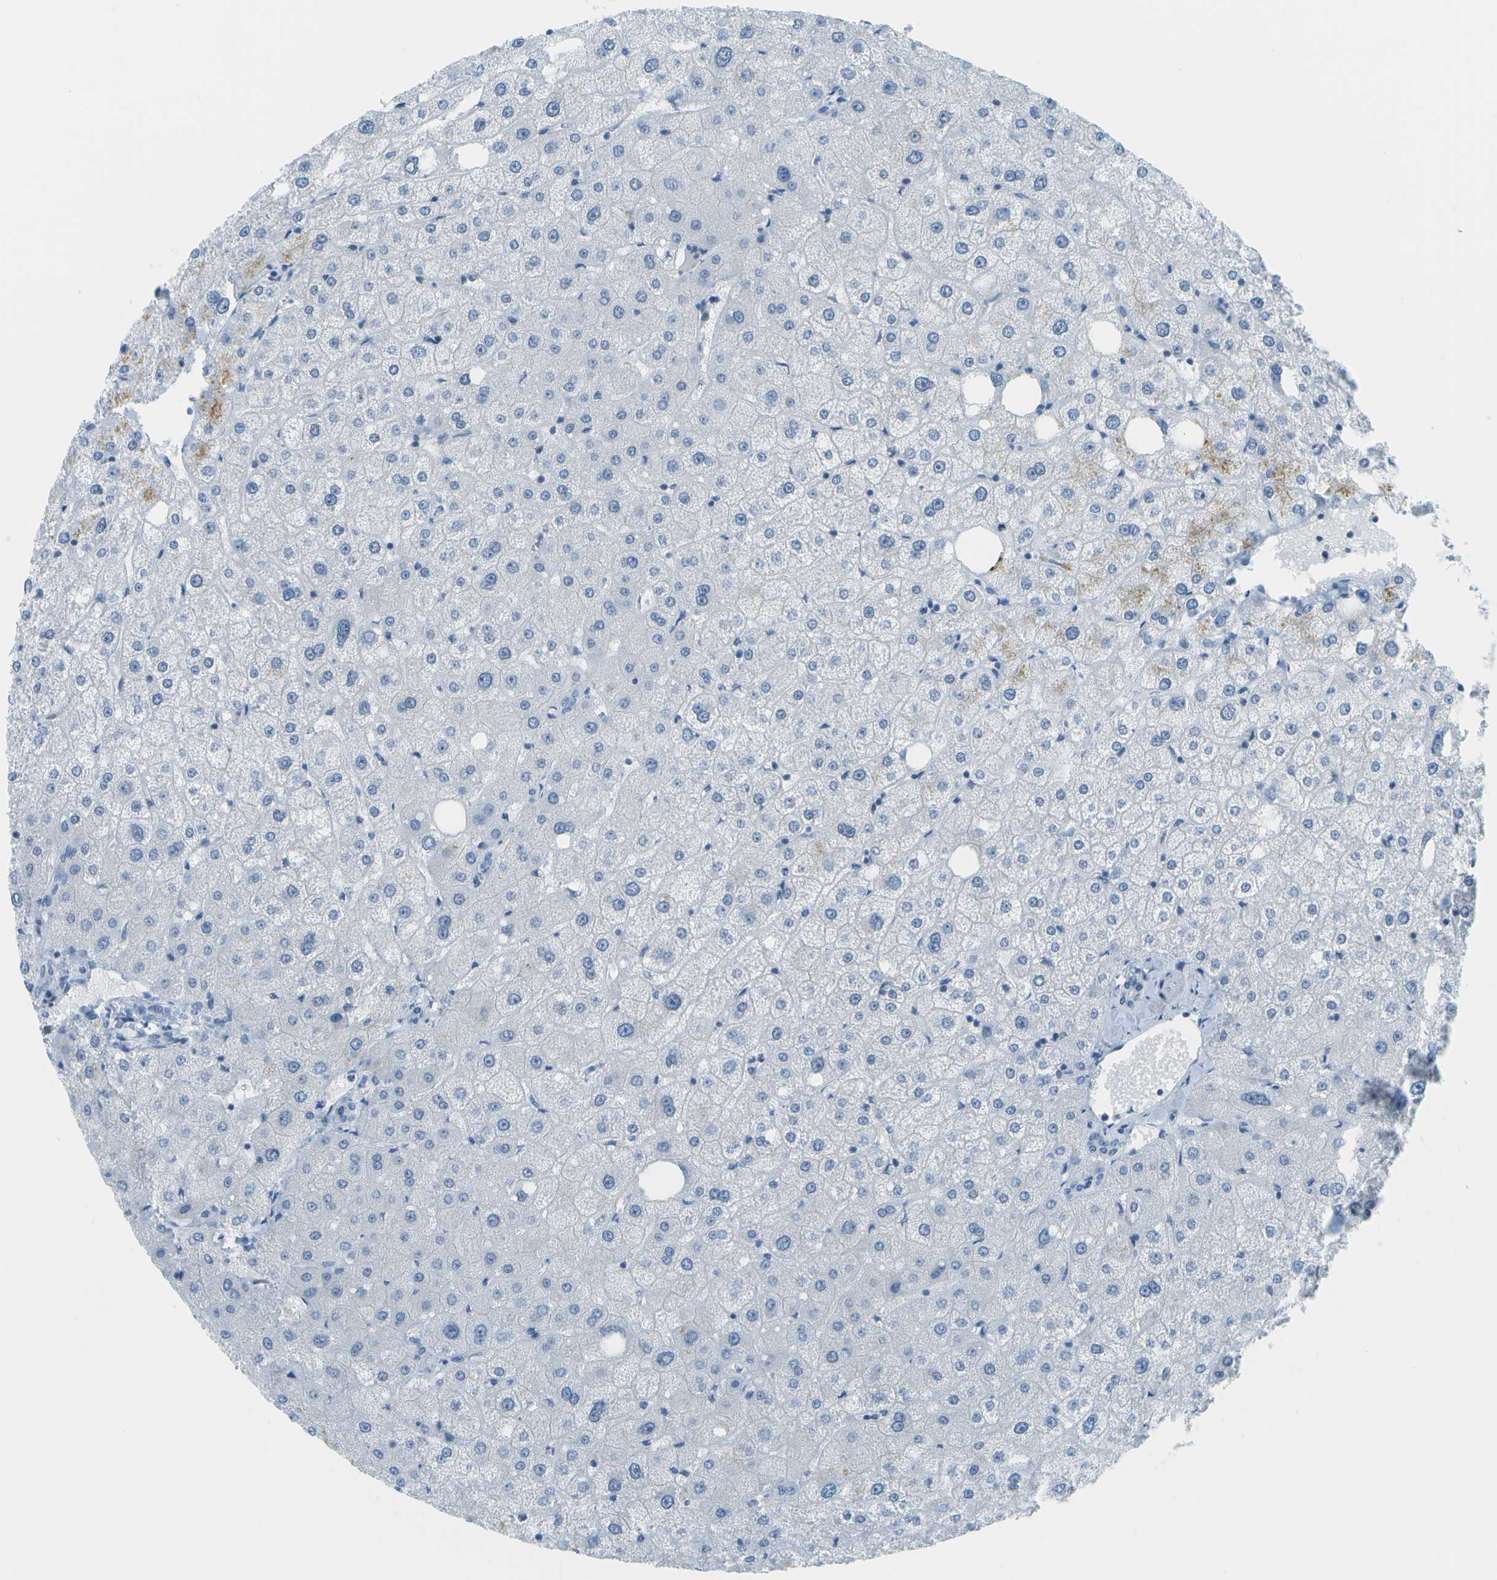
{"staining": {"intensity": "negative", "quantity": "none", "location": "none"}, "tissue": "liver", "cell_type": "Cholangiocytes", "image_type": "normal", "snomed": [{"axis": "morphology", "description": "Normal tissue, NOS"}, {"axis": "topography", "description": "Liver"}], "caption": "Immunohistochemistry (IHC) micrograph of benign liver stained for a protein (brown), which demonstrates no positivity in cholangiocytes.", "gene": "NEK11", "patient": {"sex": "male", "age": 73}}